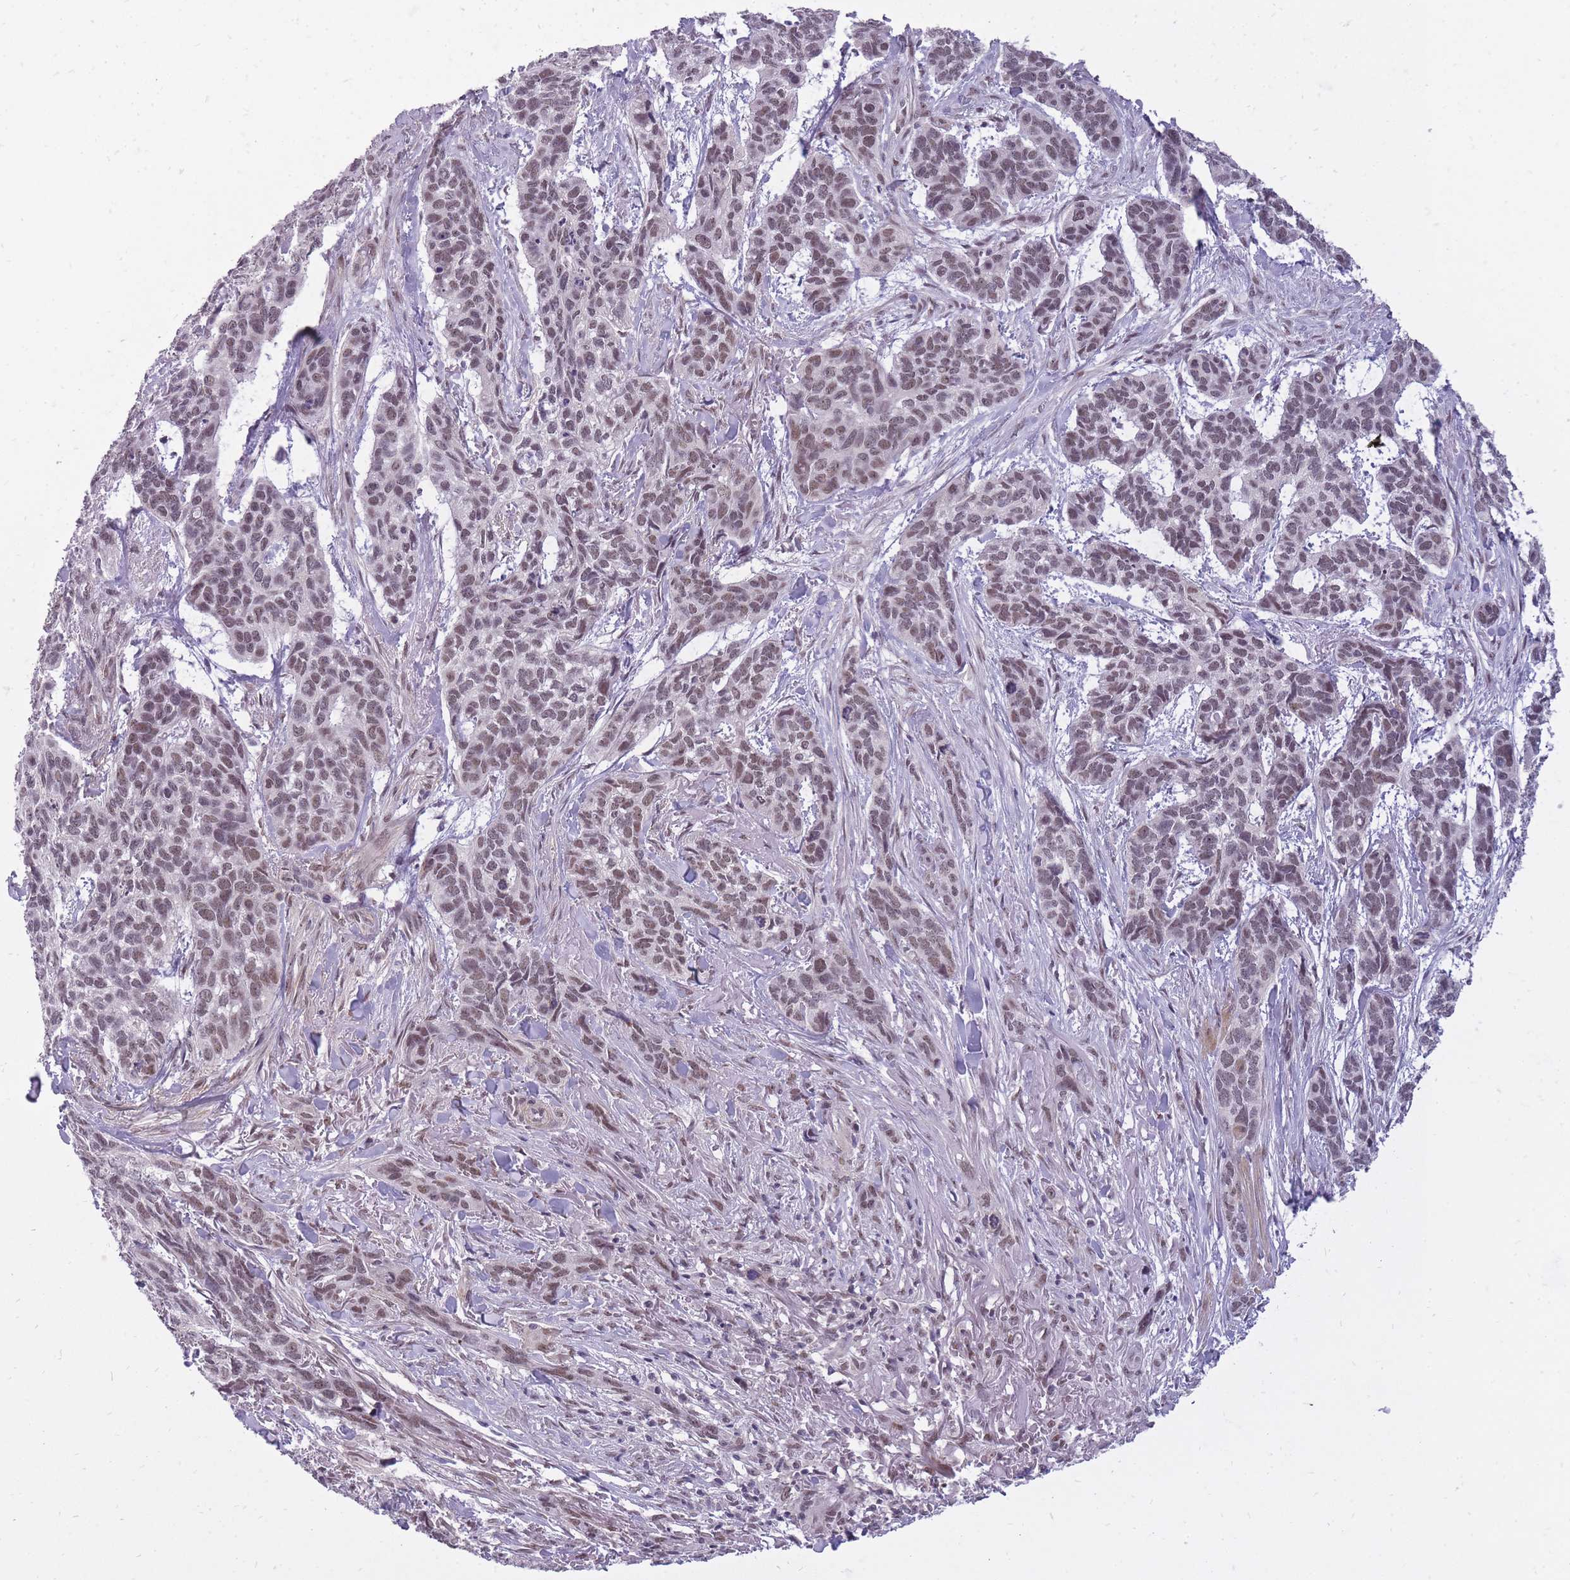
{"staining": {"intensity": "moderate", "quantity": ">75%", "location": "nuclear"}, "tissue": "skin cancer", "cell_type": "Tumor cells", "image_type": "cancer", "snomed": [{"axis": "morphology", "description": "Basal cell carcinoma"}, {"axis": "topography", "description": "Skin"}], "caption": "This is an image of immunohistochemistry (IHC) staining of skin cancer (basal cell carcinoma), which shows moderate expression in the nuclear of tumor cells.", "gene": "TIGD1", "patient": {"sex": "male", "age": 86}}